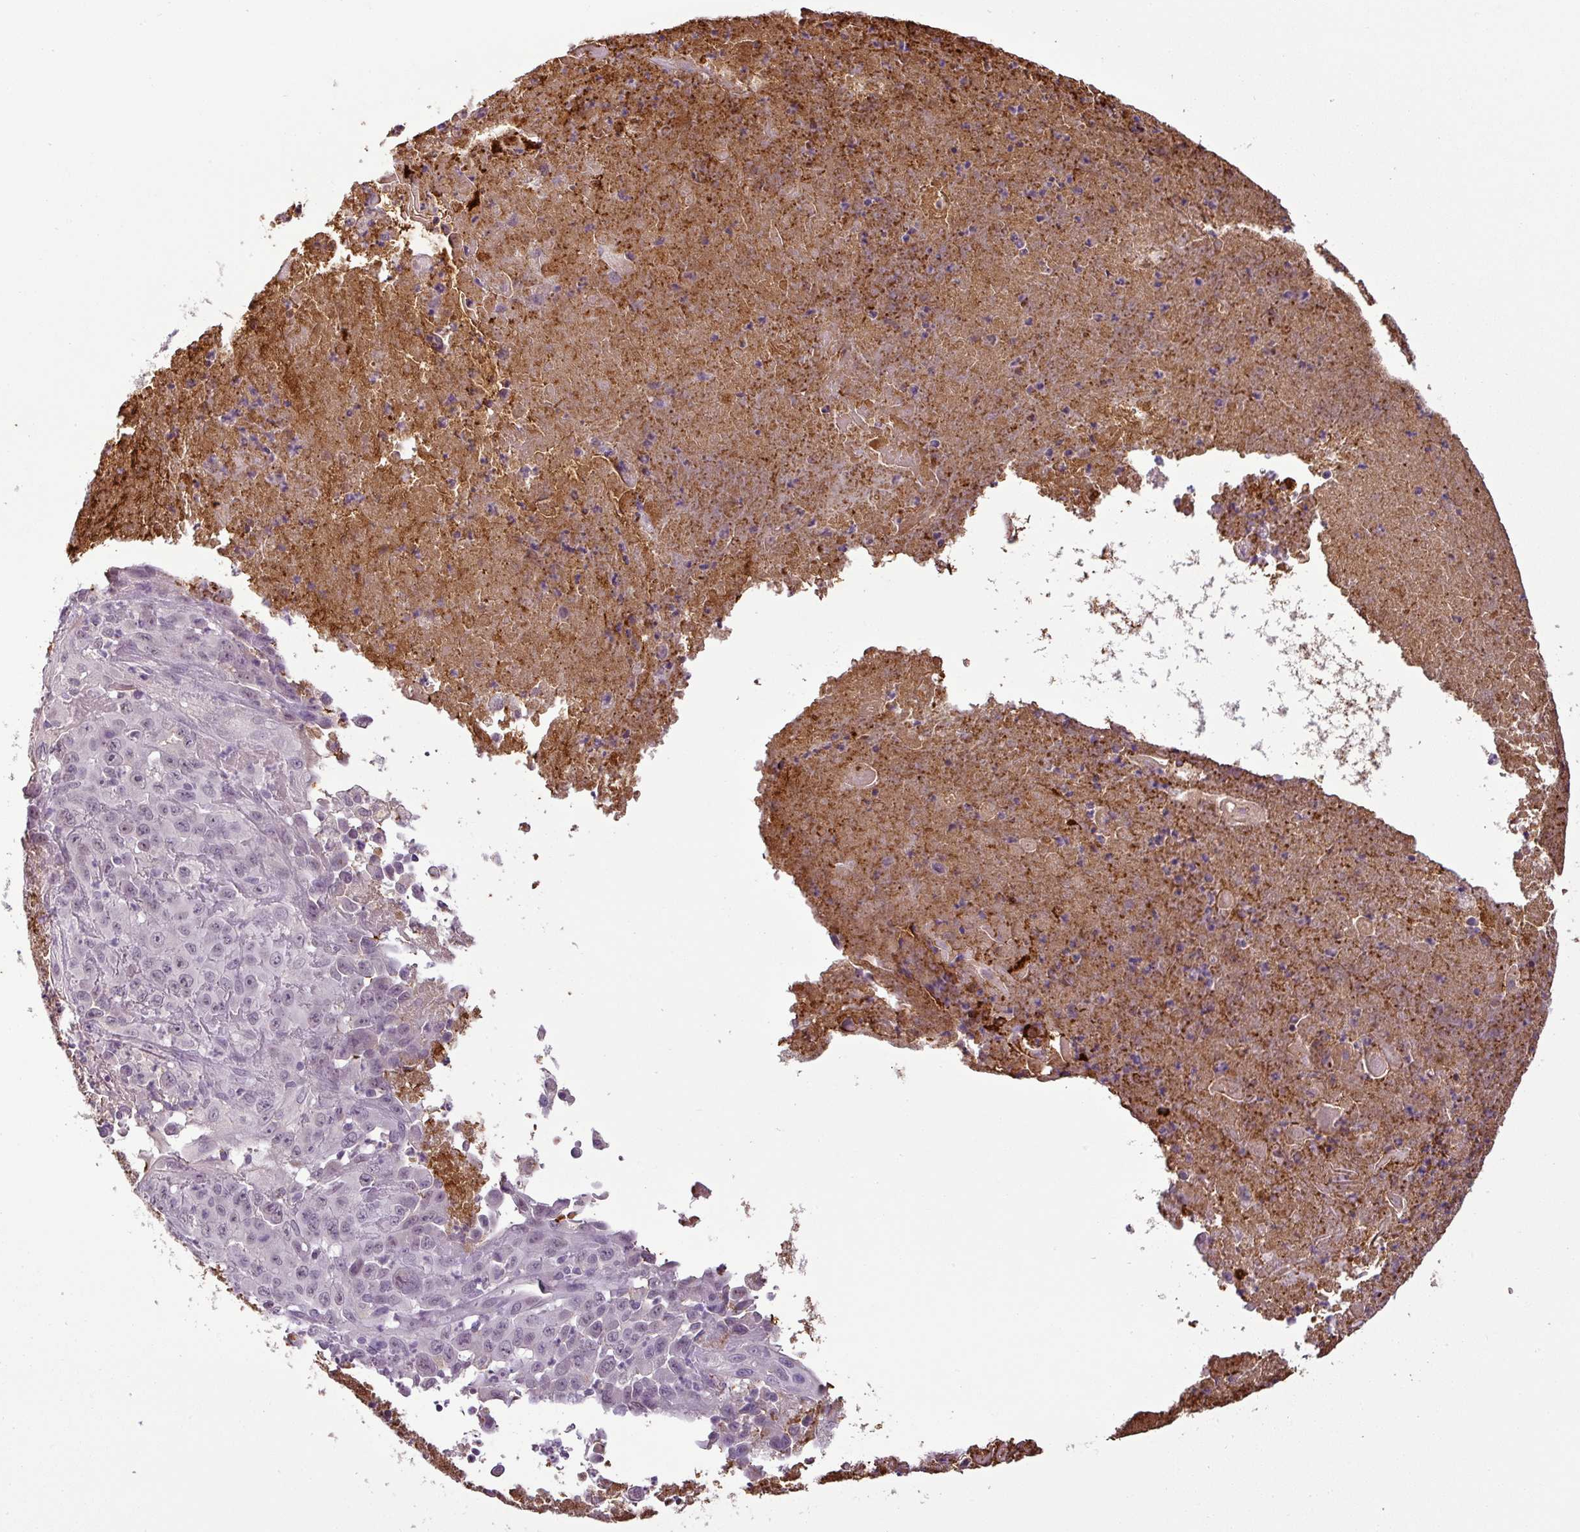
{"staining": {"intensity": "negative", "quantity": "none", "location": "none"}, "tissue": "melanoma", "cell_type": "Tumor cells", "image_type": "cancer", "snomed": [{"axis": "morphology", "description": "Malignant melanoma, Metastatic site"}, {"axis": "topography", "description": "Brain"}], "caption": "An immunohistochemistry (IHC) image of malignant melanoma (metastatic site) is shown. There is no staining in tumor cells of malignant melanoma (metastatic site). (DAB (3,3'-diaminobenzidine) IHC with hematoxylin counter stain).", "gene": "APOC1", "patient": {"sex": "female", "age": 53}}